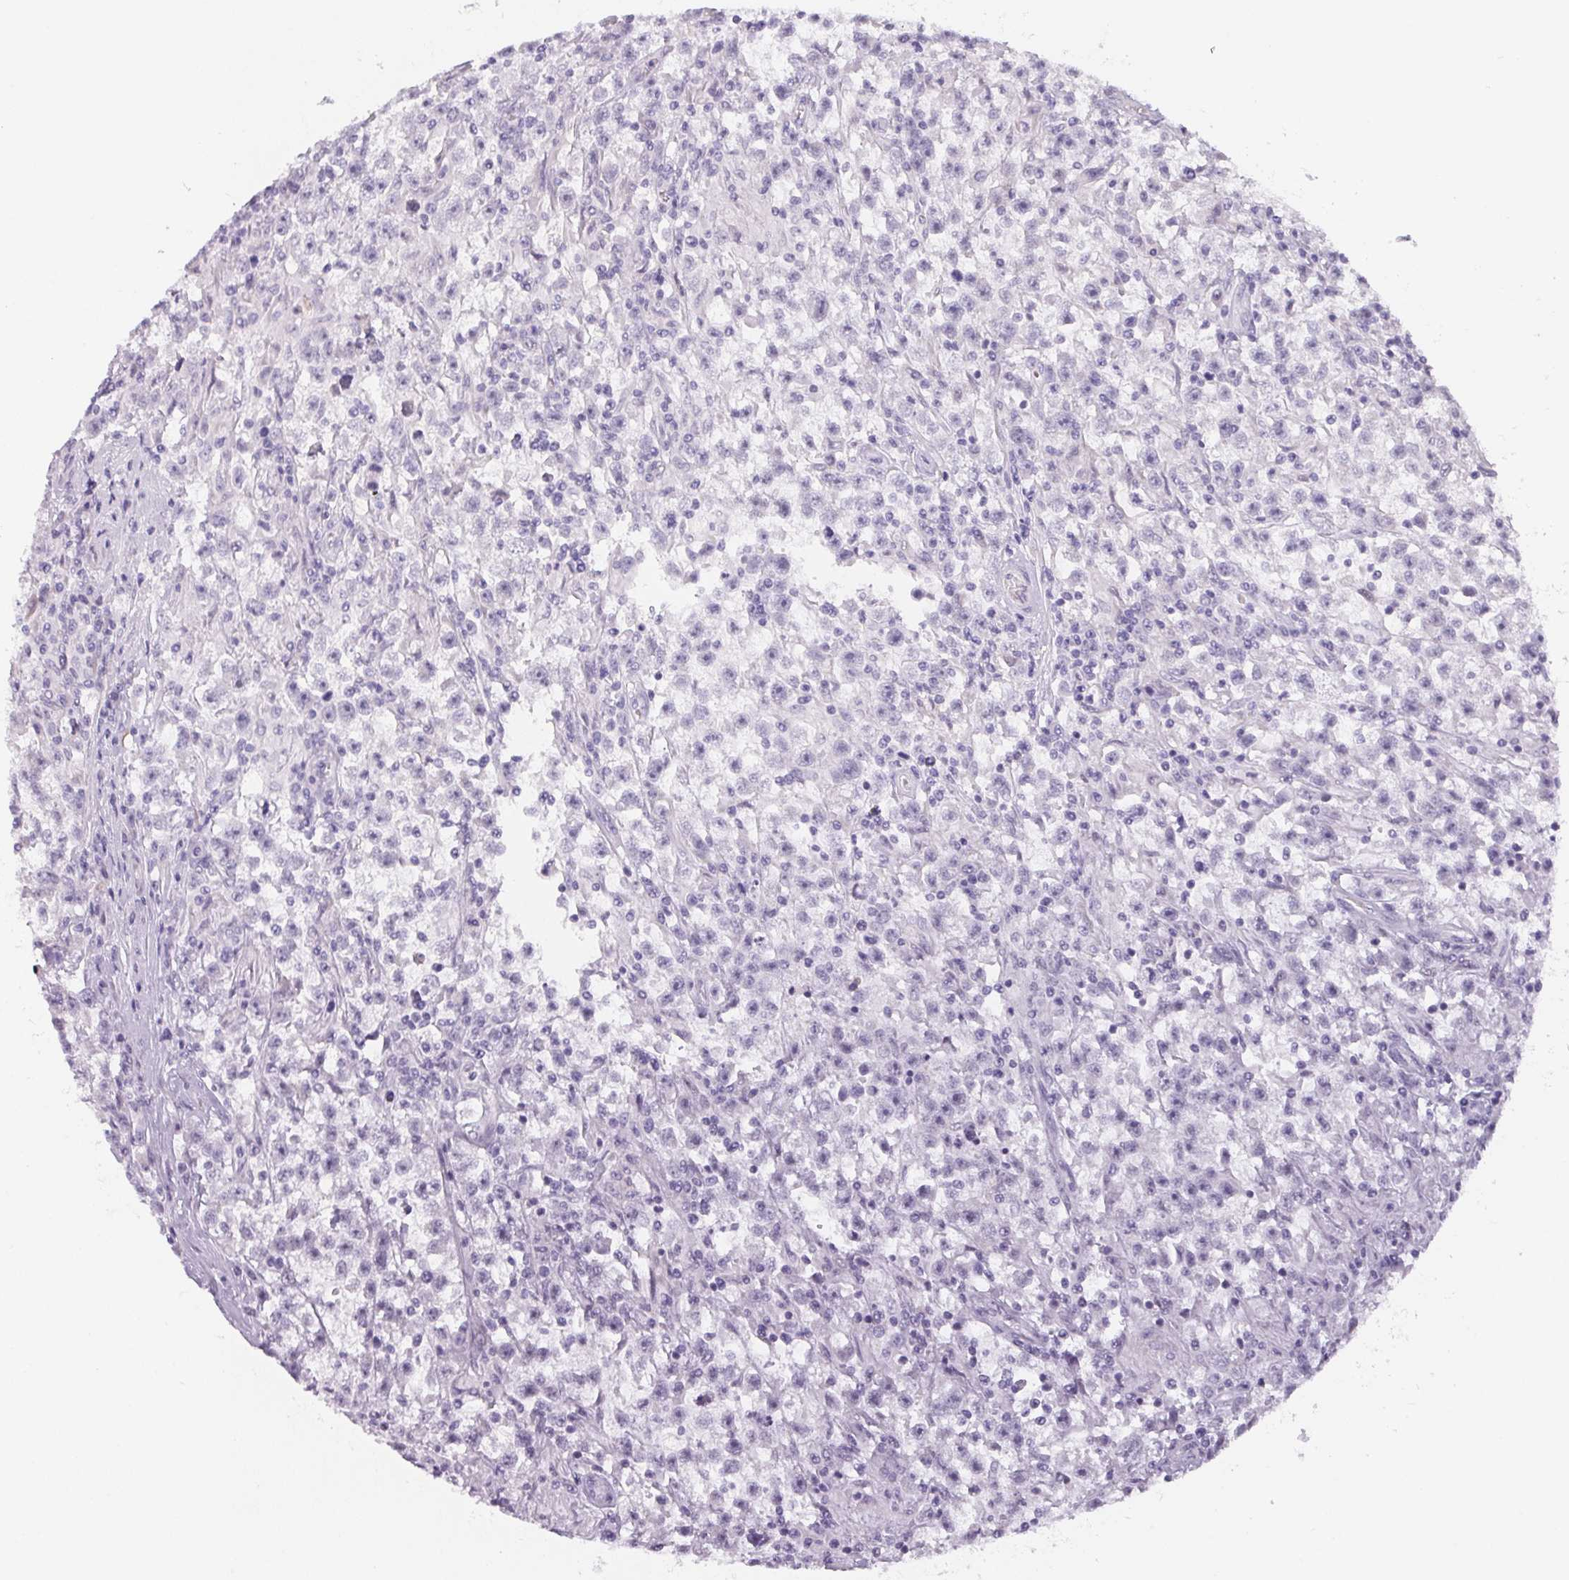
{"staining": {"intensity": "negative", "quantity": "none", "location": "none"}, "tissue": "testis cancer", "cell_type": "Tumor cells", "image_type": "cancer", "snomed": [{"axis": "morphology", "description": "Seminoma, NOS"}, {"axis": "topography", "description": "Testis"}], "caption": "The histopathology image exhibits no staining of tumor cells in testis seminoma. The staining is performed using DAB (3,3'-diaminobenzidine) brown chromogen with nuclei counter-stained in using hematoxylin.", "gene": "CCDC96", "patient": {"sex": "male", "age": 31}}